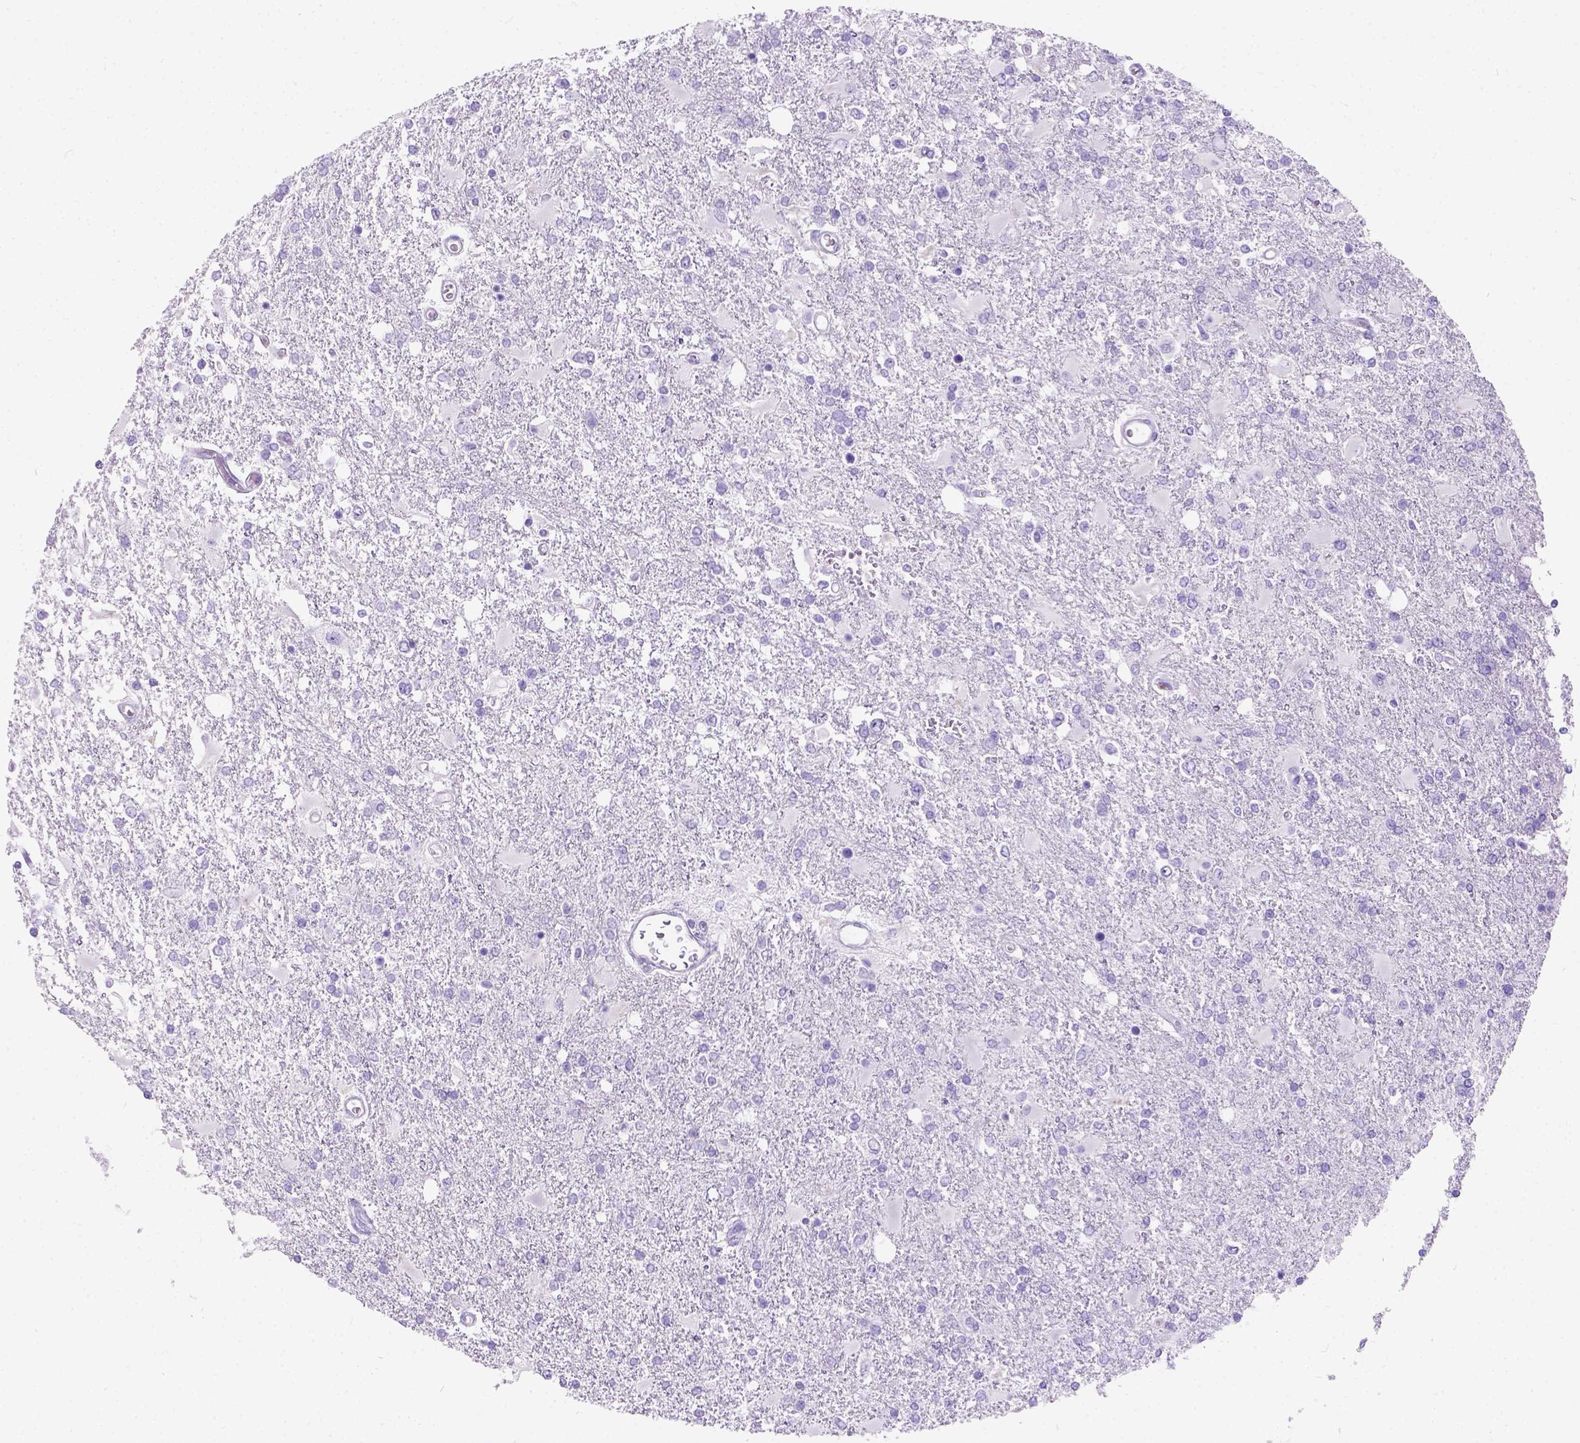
{"staining": {"intensity": "negative", "quantity": "none", "location": "none"}, "tissue": "glioma", "cell_type": "Tumor cells", "image_type": "cancer", "snomed": [{"axis": "morphology", "description": "Glioma, malignant, High grade"}, {"axis": "topography", "description": "Cerebral cortex"}], "caption": "The micrograph reveals no significant staining in tumor cells of glioma.", "gene": "C7orf57", "patient": {"sex": "male", "age": 79}}